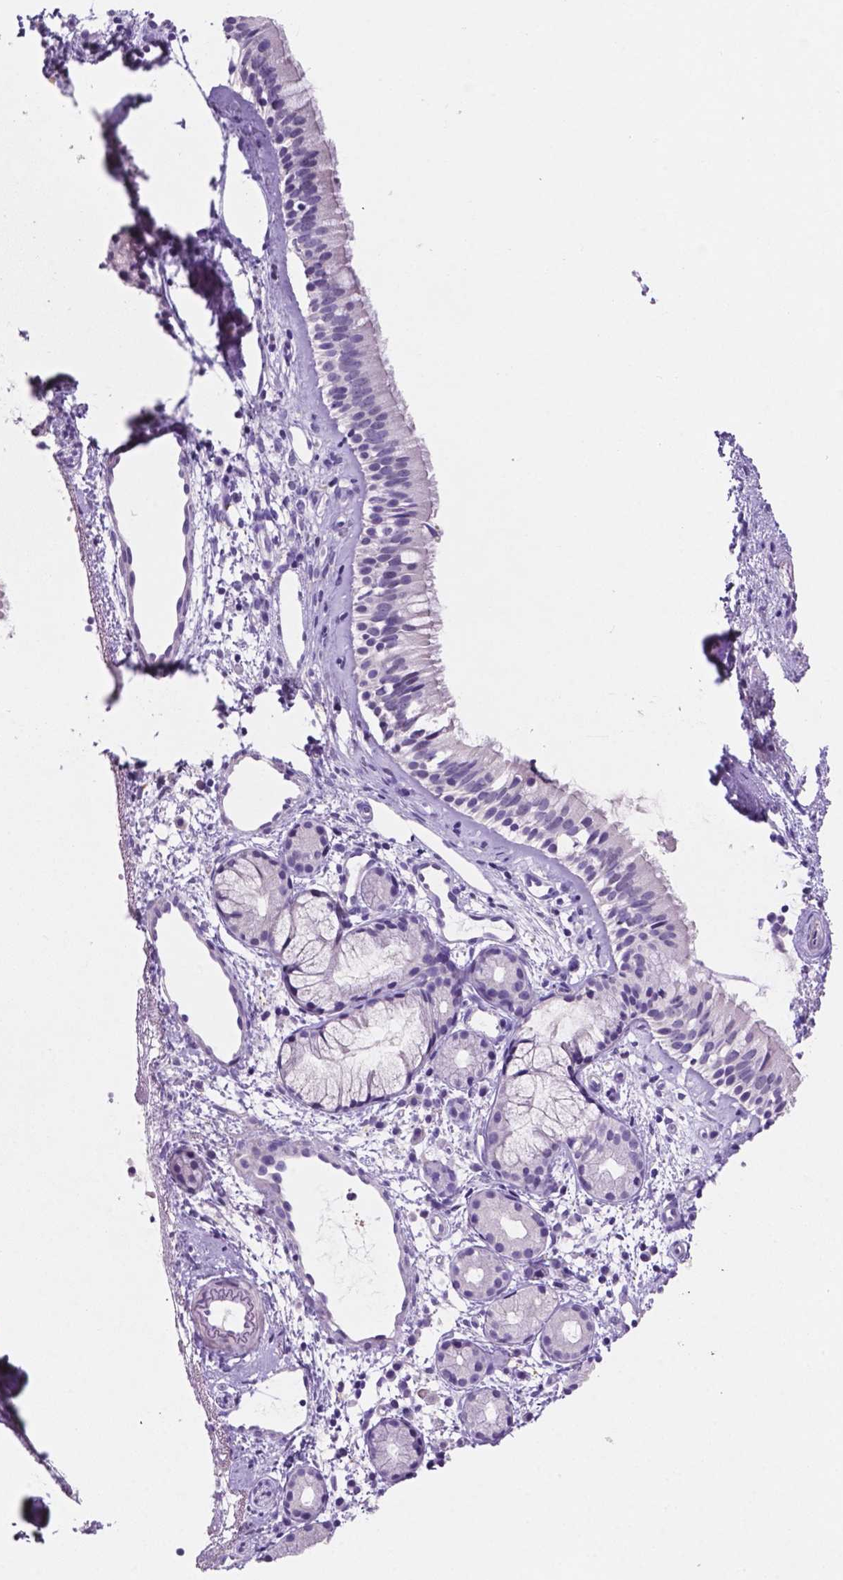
{"staining": {"intensity": "negative", "quantity": "none", "location": "none"}, "tissue": "nasopharynx", "cell_type": "Respiratory epithelial cells", "image_type": "normal", "snomed": [{"axis": "morphology", "description": "Normal tissue, NOS"}, {"axis": "topography", "description": "Nasopharynx"}], "caption": "Human nasopharynx stained for a protein using immunohistochemistry demonstrates no positivity in respiratory epithelial cells.", "gene": "EBLN2", "patient": {"sex": "female", "age": 52}}